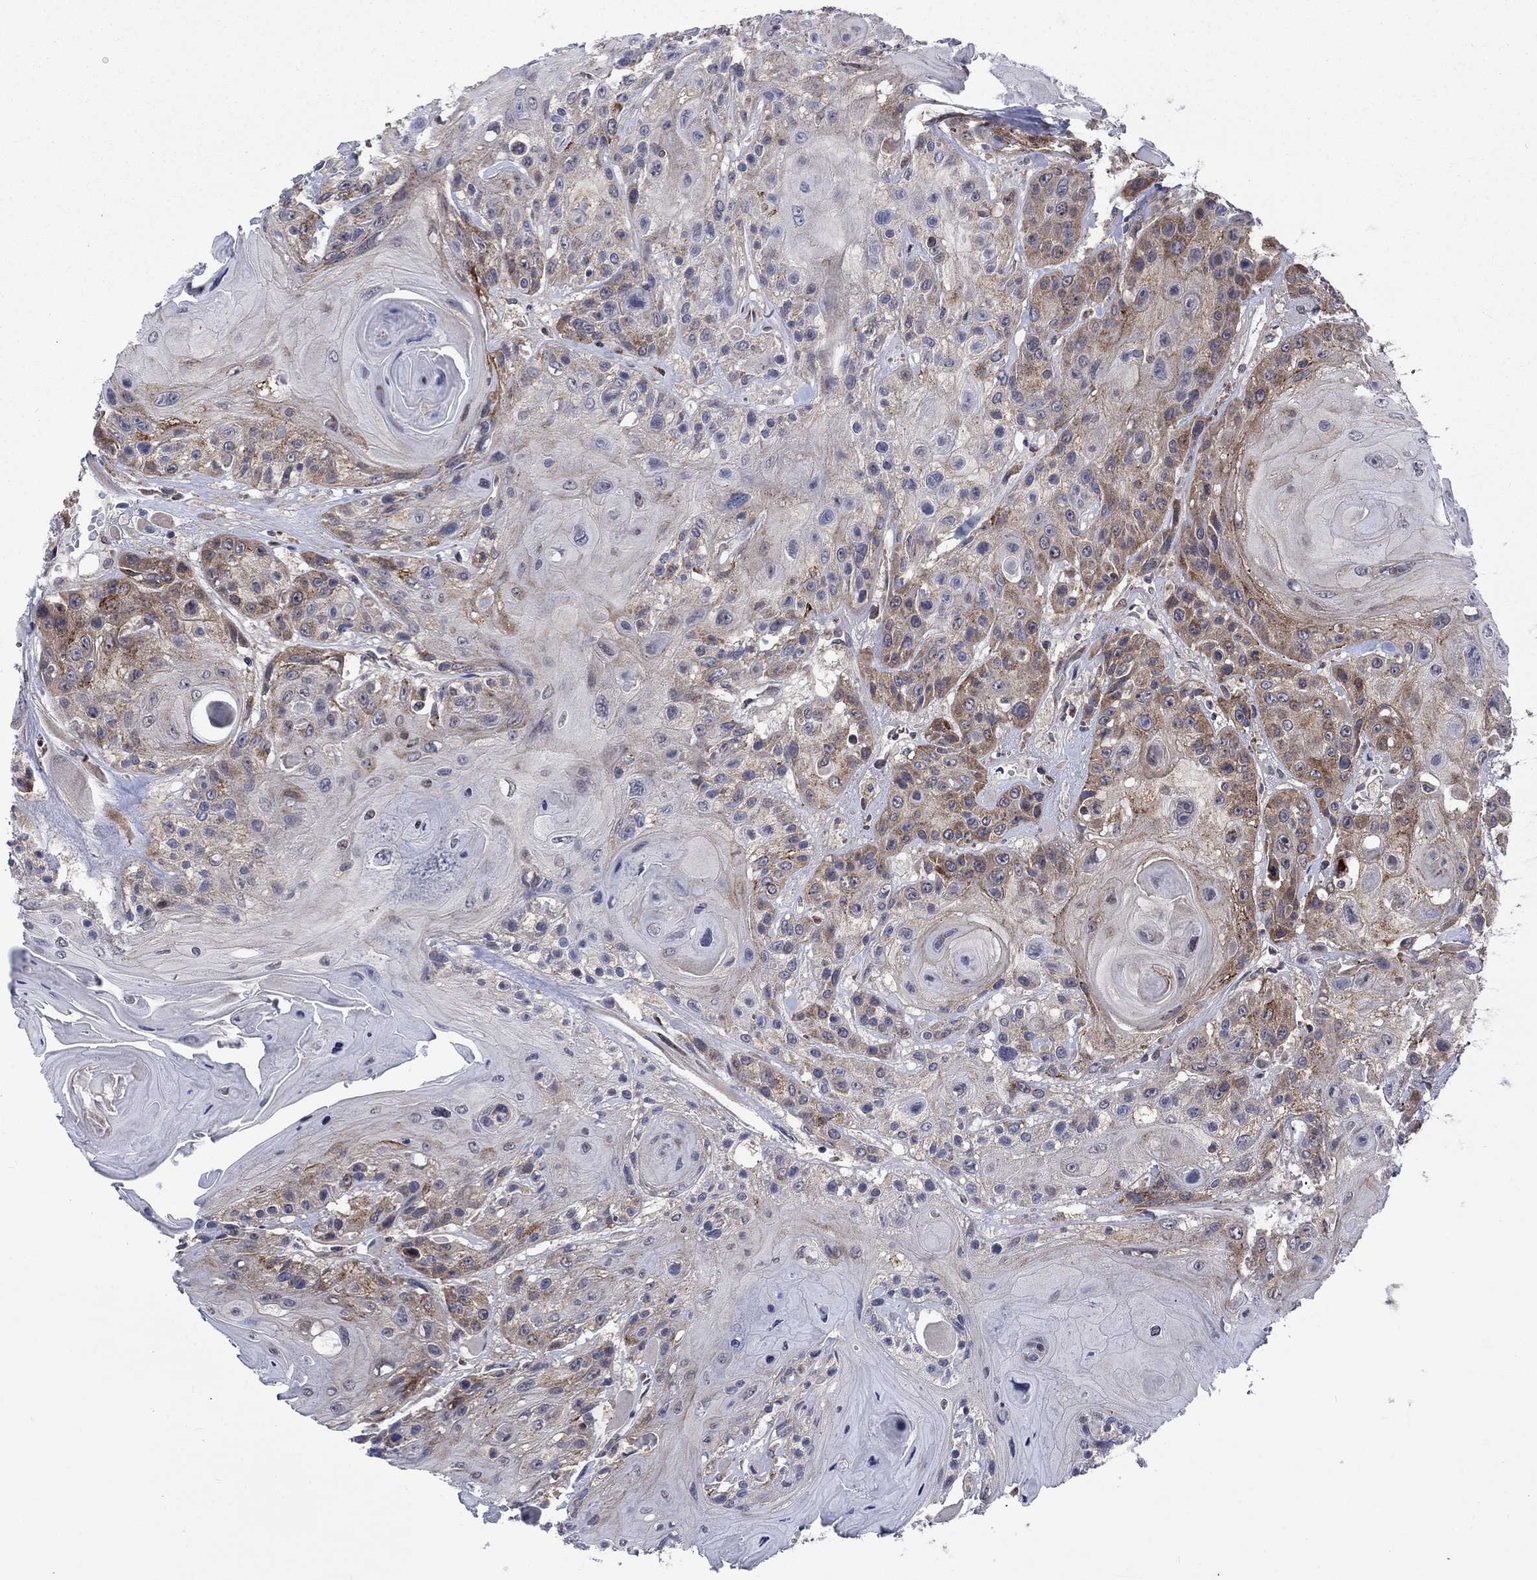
{"staining": {"intensity": "moderate", "quantity": "25%-75%", "location": "cytoplasmic/membranous"}, "tissue": "head and neck cancer", "cell_type": "Tumor cells", "image_type": "cancer", "snomed": [{"axis": "morphology", "description": "Squamous cell carcinoma, NOS"}, {"axis": "topography", "description": "Head-Neck"}], "caption": "Tumor cells demonstrate moderate cytoplasmic/membranous positivity in approximately 25%-75% of cells in head and neck cancer. The protein is stained brown, and the nuclei are stained in blue (DAB IHC with brightfield microscopy, high magnification).", "gene": "SLC35F2", "patient": {"sex": "female", "age": 59}}